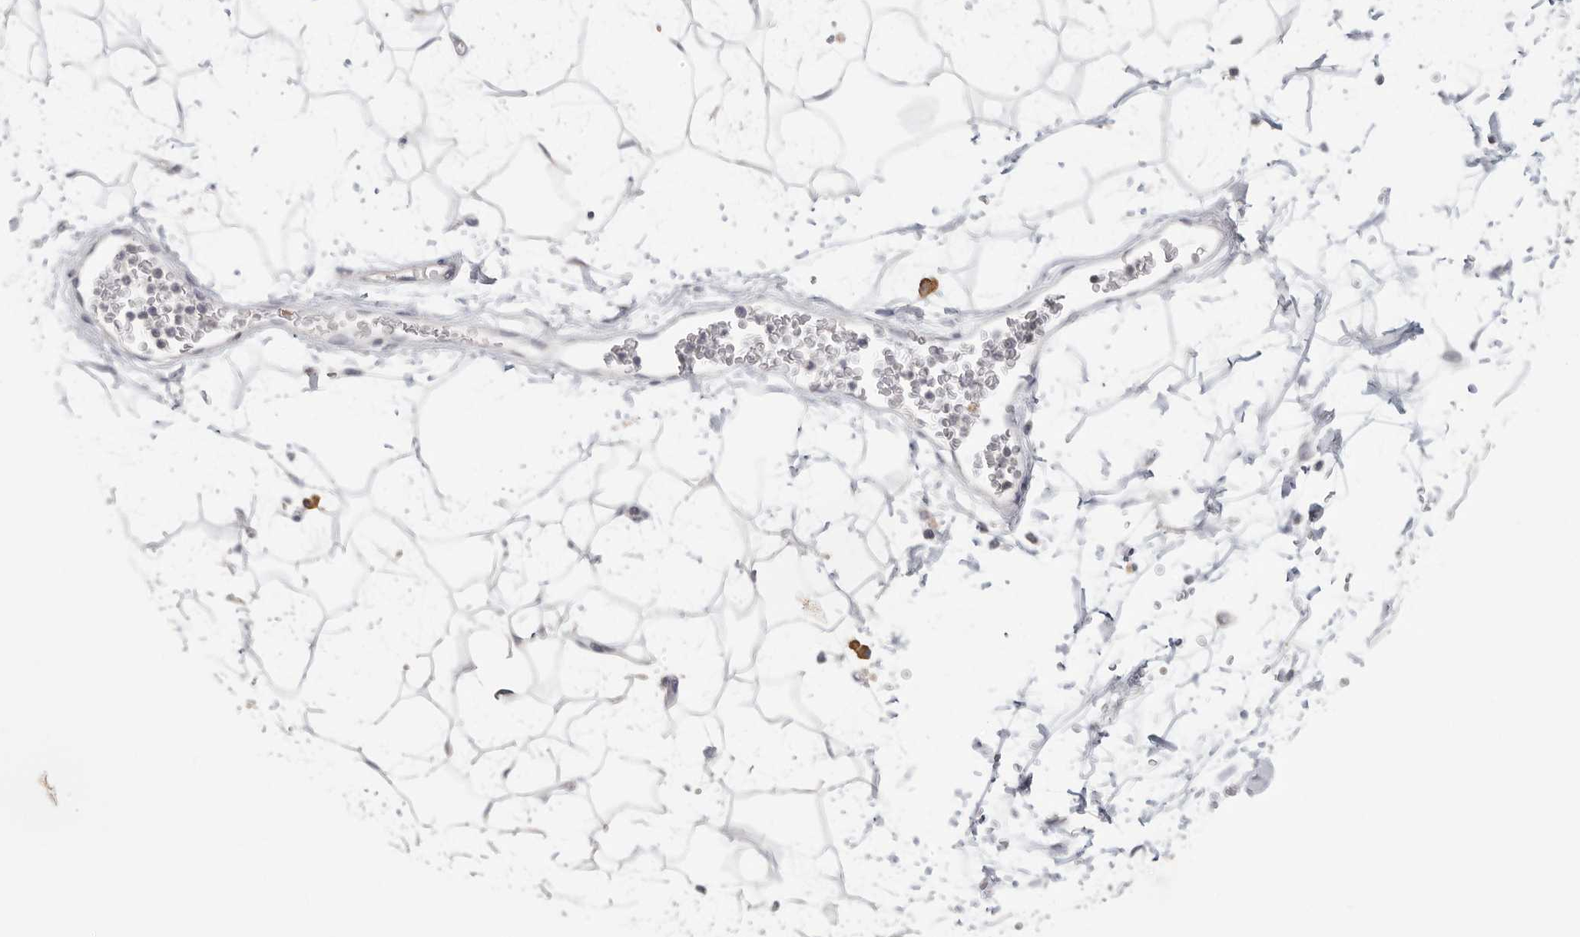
{"staining": {"intensity": "negative", "quantity": "none", "location": "none"}, "tissue": "adipose tissue", "cell_type": "Adipocytes", "image_type": "normal", "snomed": [{"axis": "morphology", "description": "Normal tissue, NOS"}, {"axis": "topography", "description": "Soft tissue"}], "caption": "An immunohistochemistry (IHC) histopathology image of benign adipose tissue is shown. There is no staining in adipocytes of adipose tissue.", "gene": "DNAJC11", "patient": {"sex": "male", "age": 72}}